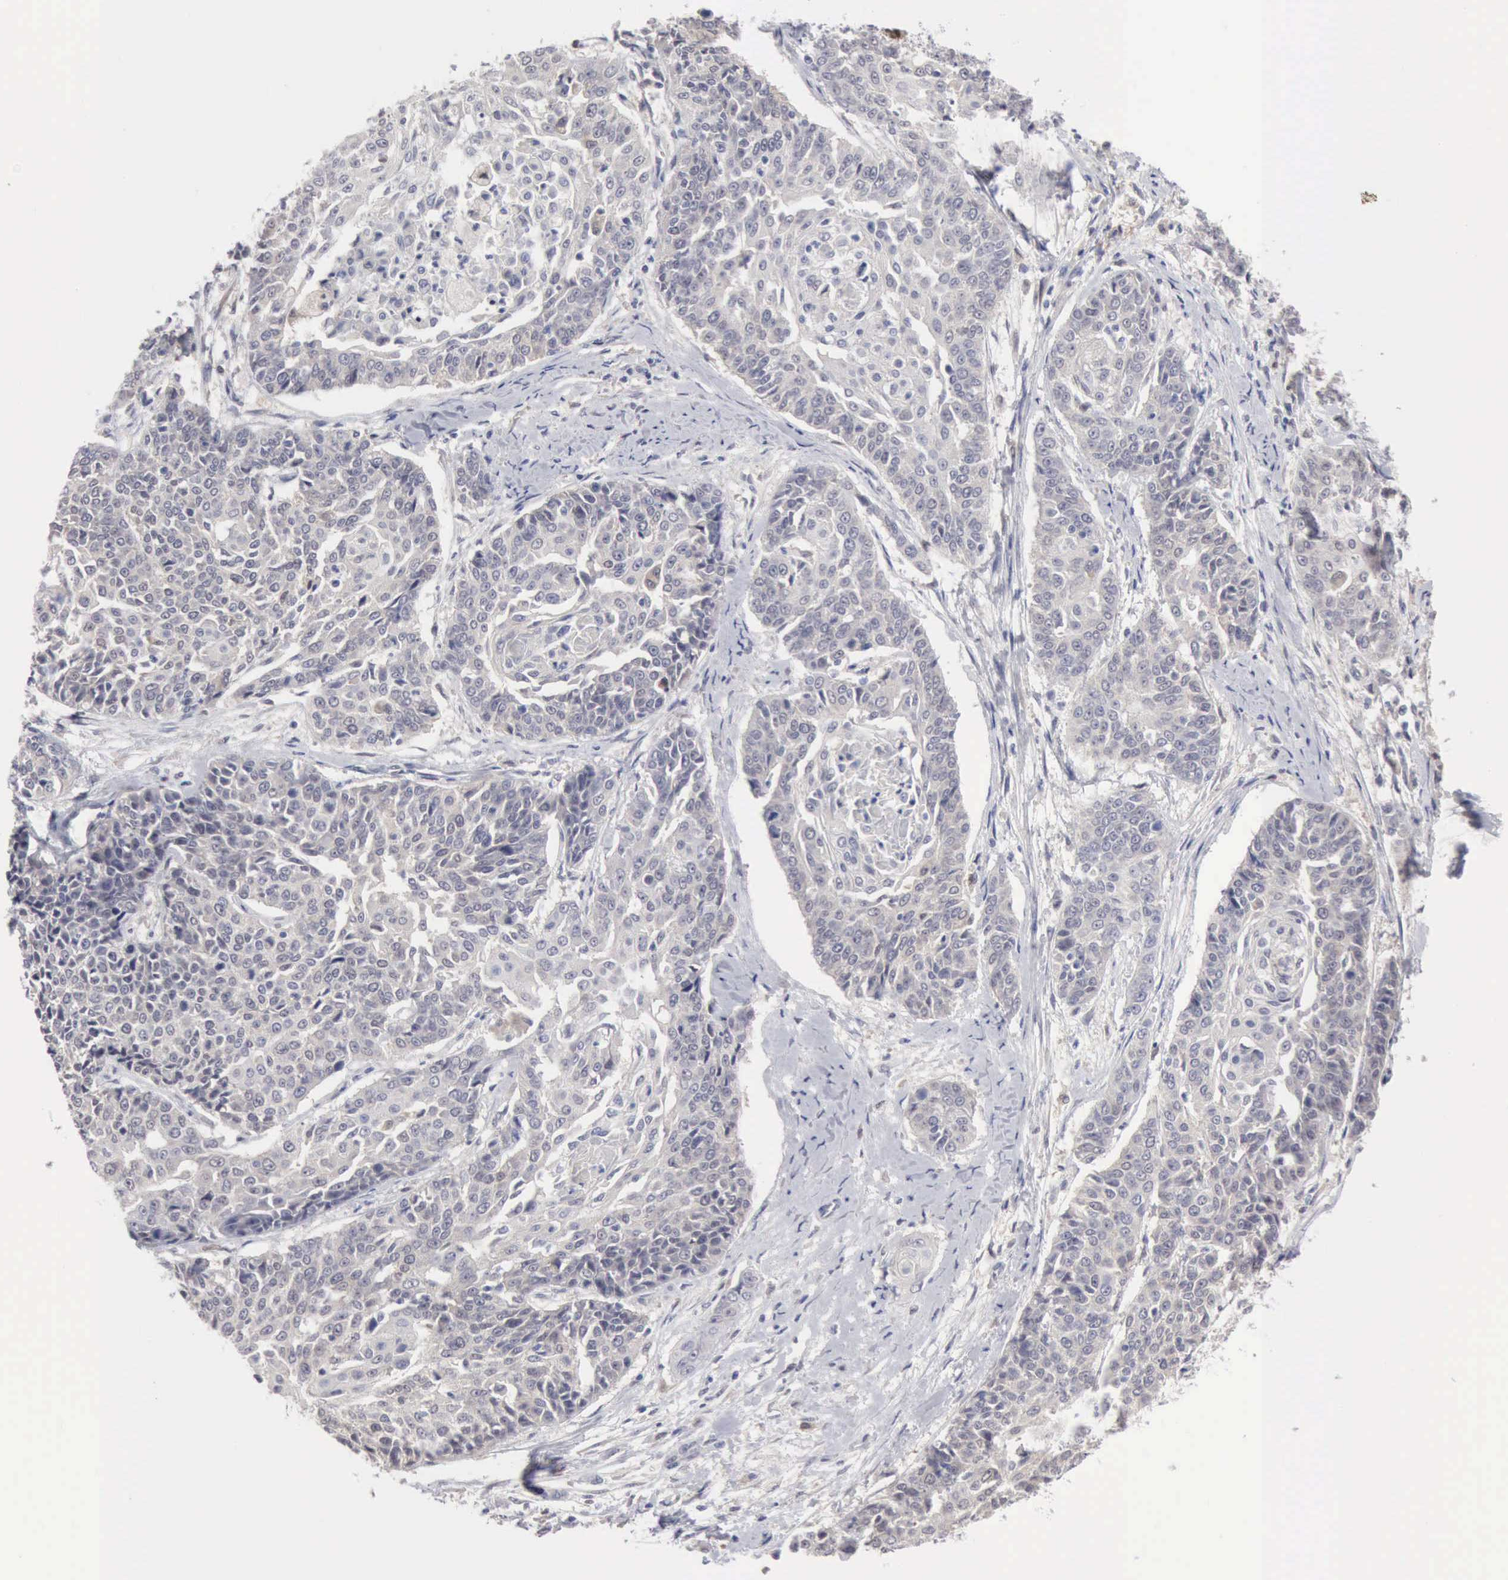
{"staining": {"intensity": "weak", "quantity": "<25%", "location": "cytoplasmic/membranous"}, "tissue": "cervical cancer", "cell_type": "Tumor cells", "image_type": "cancer", "snomed": [{"axis": "morphology", "description": "Squamous cell carcinoma, NOS"}, {"axis": "topography", "description": "Cervix"}], "caption": "Tumor cells are negative for protein expression in human cervical cancer (squamous cell carcinoma).", "gene": "PTGR2", "patient": {"sex": "female", "age": 64}}